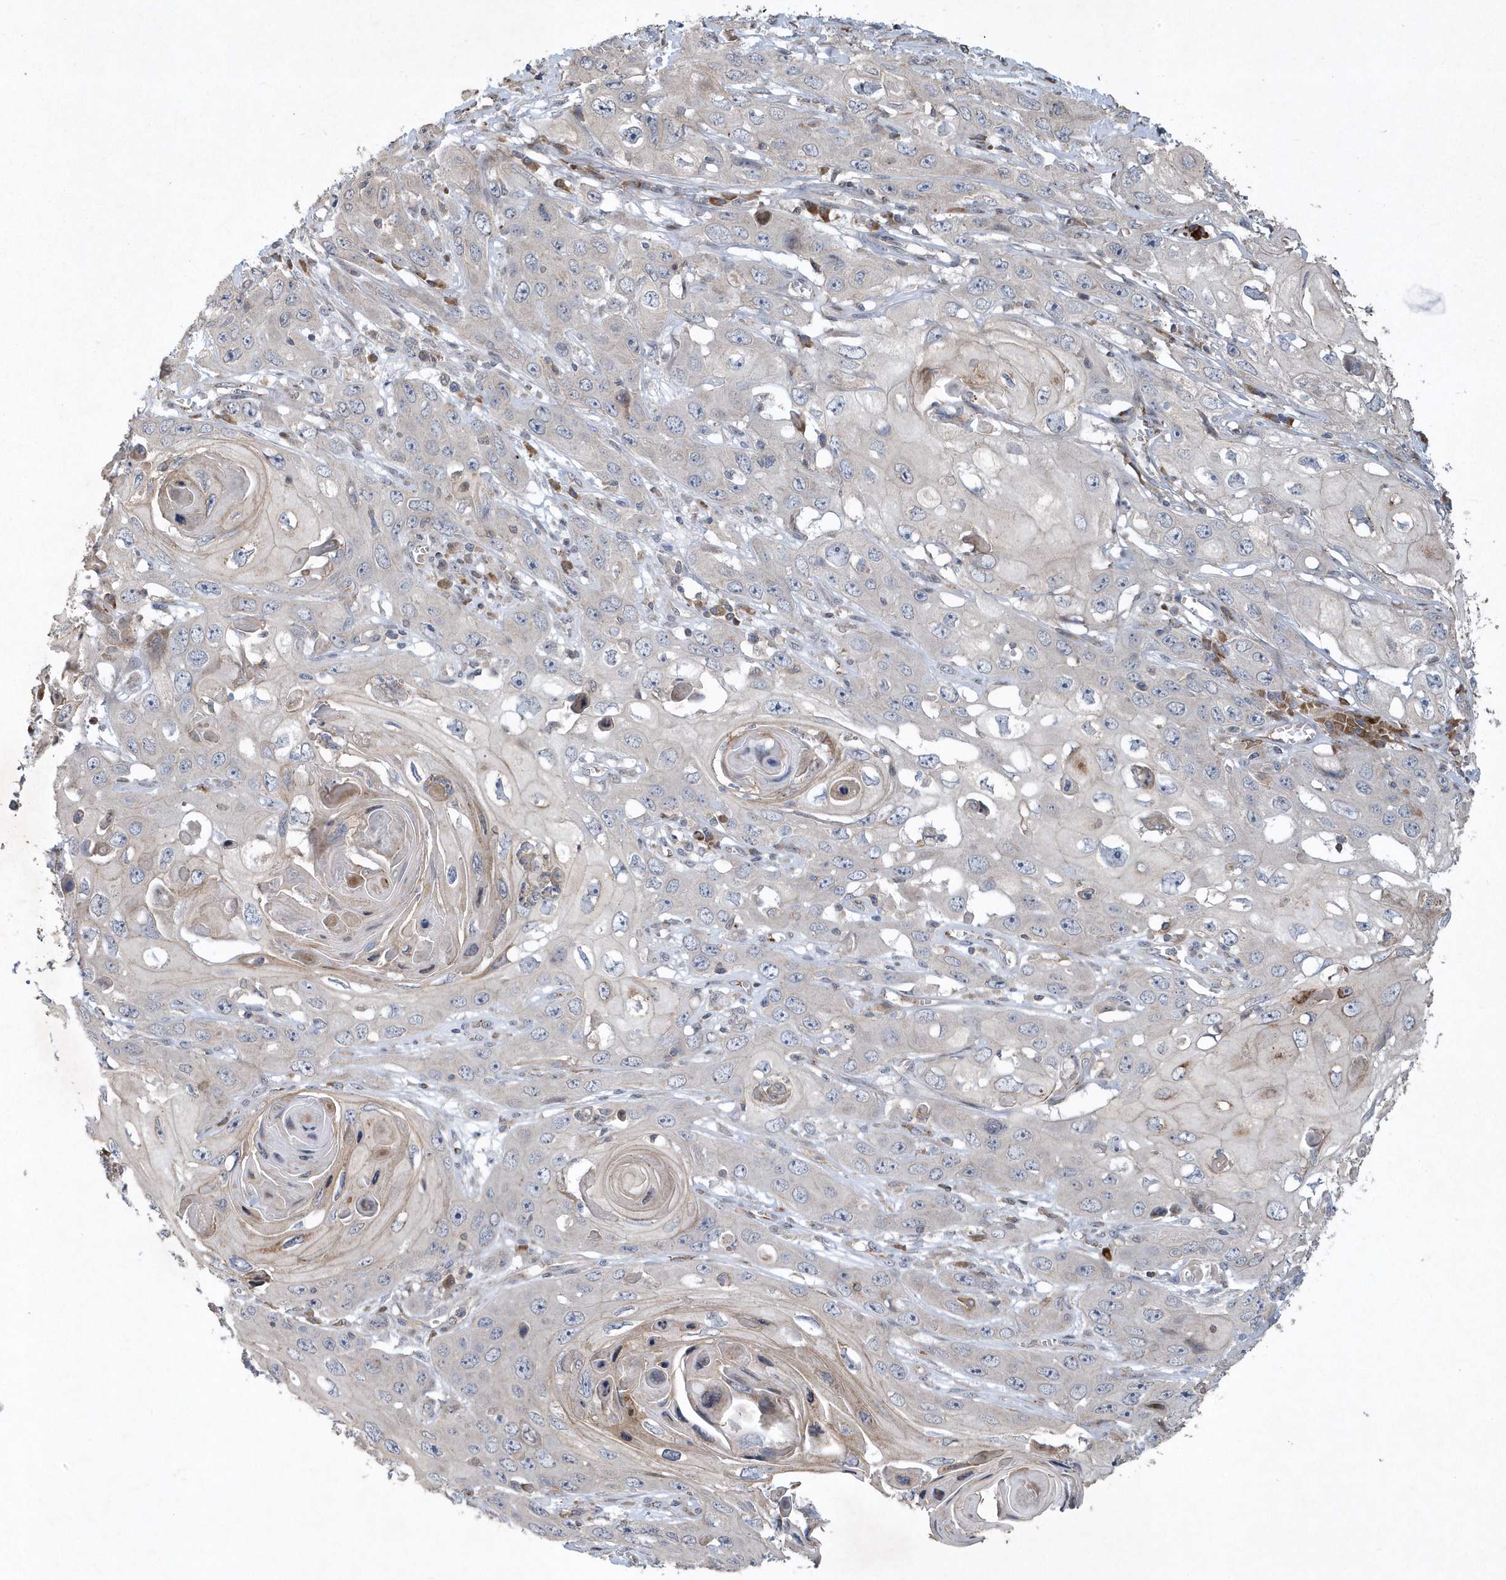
{"staining": {"intensity": "negative", "quantity": "none", "location": "none"}, "tissue": "skin cancer", "cell_type": "Tumor cells", "image_type": "cancer", "snomed": [{"axis": "morphology", "description": "Squamous cell carcinoma, NOS"}, {"axis": "topography", "description": "Skin"}], "caption": "Micrograph shows no protein positivity in tumor cells of squamous cell carcinoma (skin) tissue.", "gene": "N4BP2", "patient": {"sex": "male", "age": 55}}